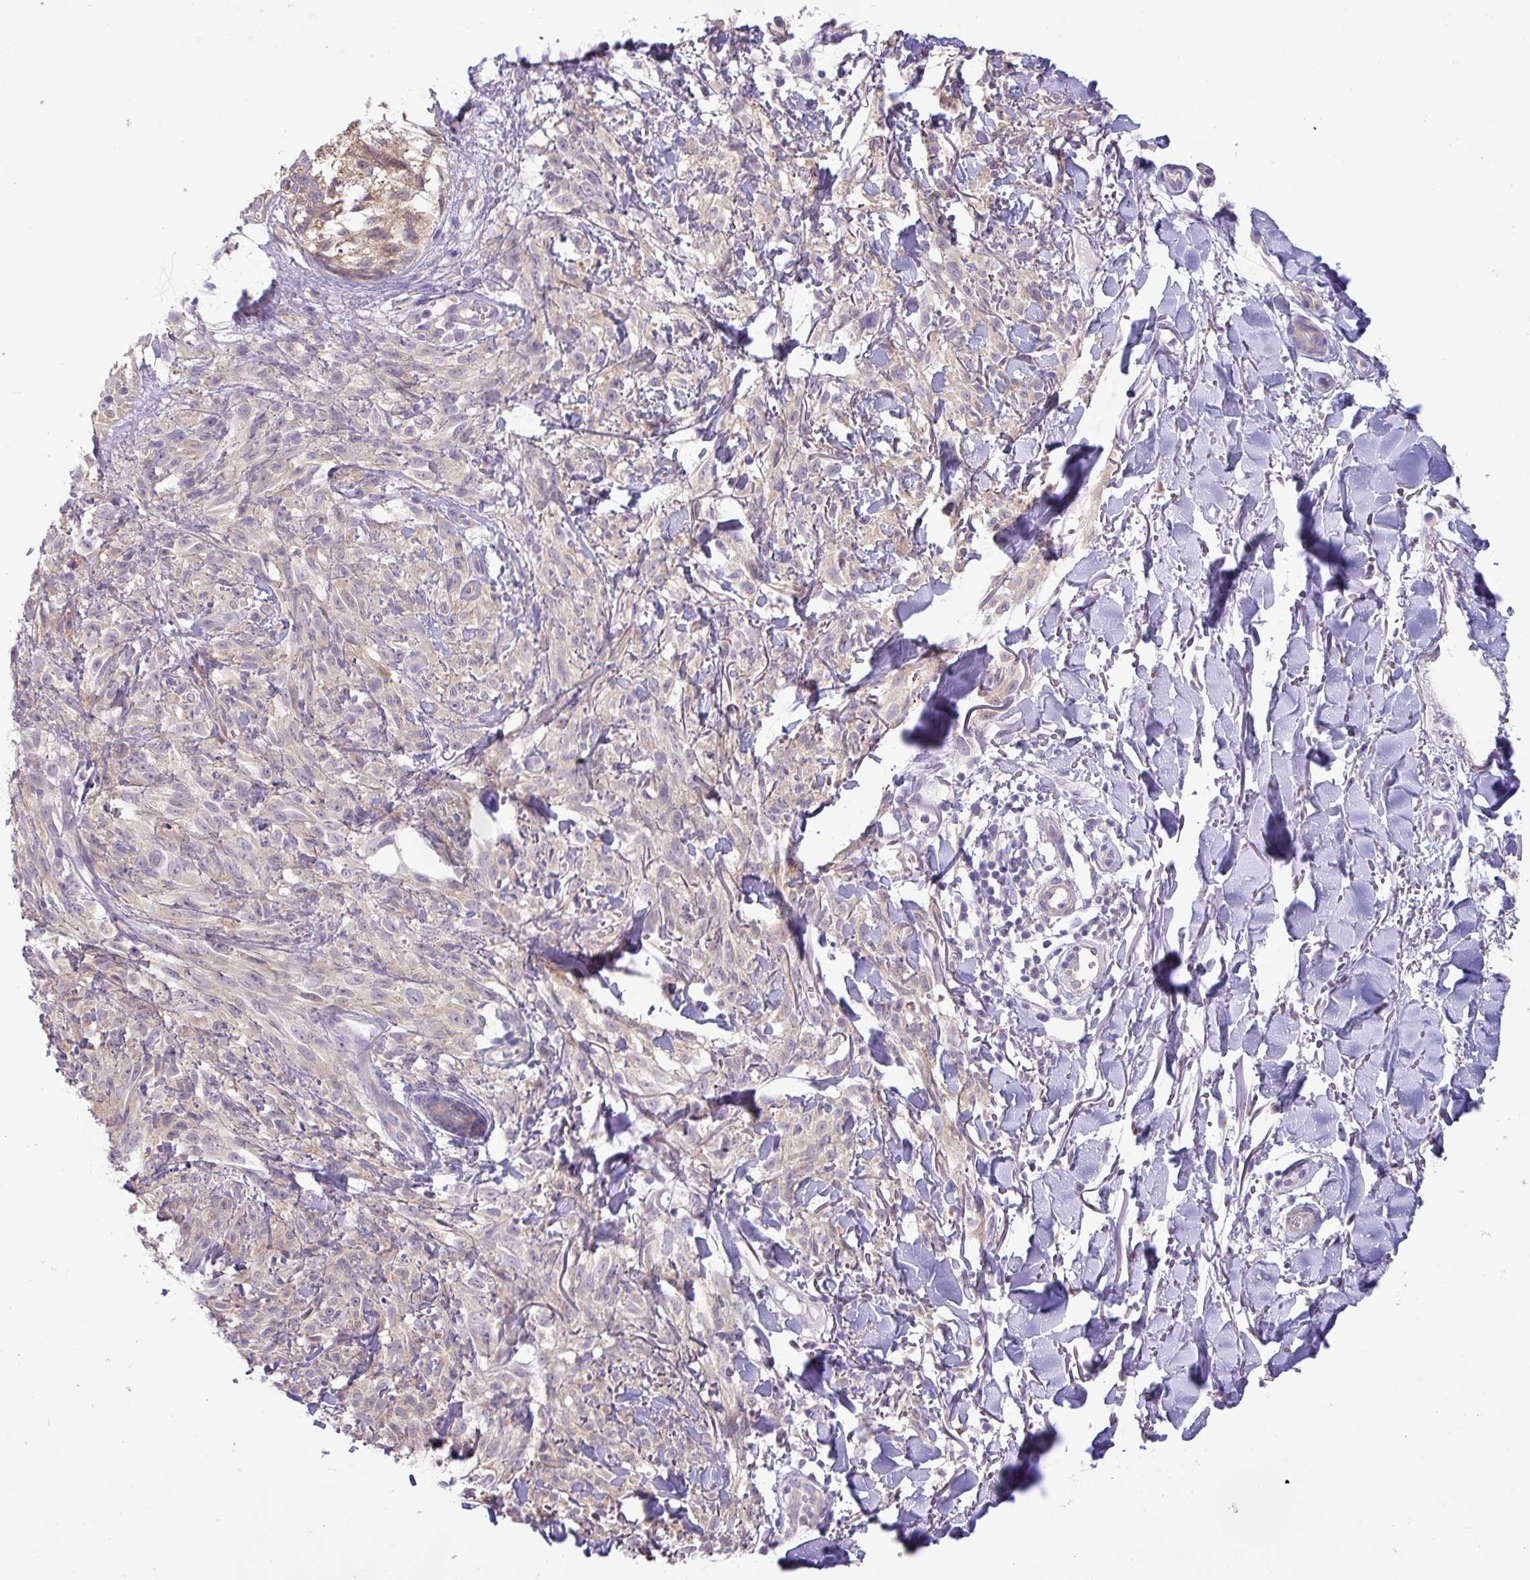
{"staining": {"intensity": "negative", "quantity": "none", "location": "none"}, "tissue": "melanoma", "cell_type": "Tumor cells", "image_type": "cancer", "snomed": [{"axis": "morphology", "description": "Malignant melanoma, NOS"}, {"axis": "topography", "description": "Skin of forearm"}], "caption": "An IHC histopathology image of melanoma is shown. There is no staining in tumor cells of melanoma.", "gene": "GALNT12", "patient": {"sex": "female", "age": 65}}